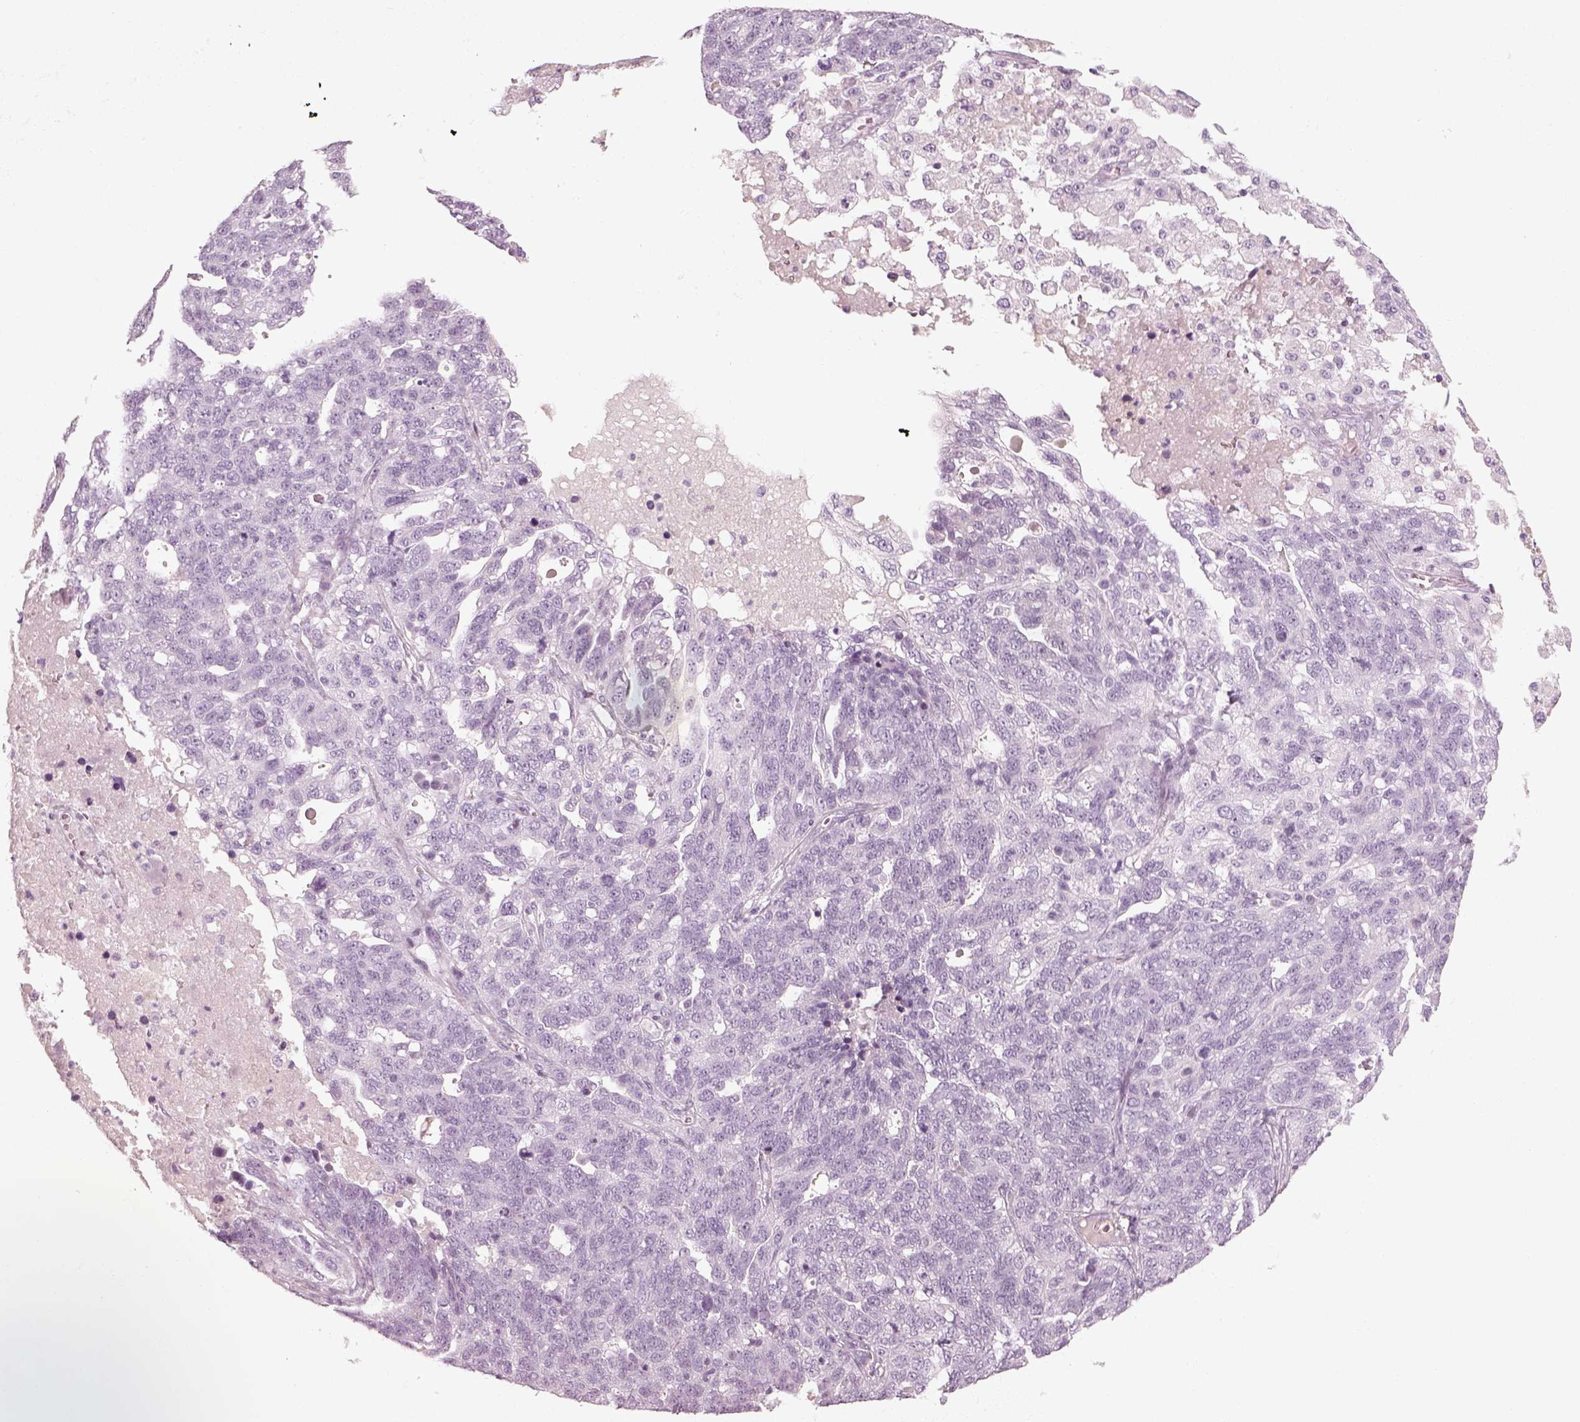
{"staining": {"intensity": "negative", "quantity": "none", "location": "none"}, "tissue": "ovarian cancer", "cell_type": "Tumor cells", "image_type": "cancer", "snomed": [{"axis": "morphology", "description": "Cystadenocarcinoma, serous, NOS"}, {"axis": "topography", "description": "Ovary"}], "caption": "There is no significant staining in tumor cells of ovarian cancer. Brightfield microscopy of immunohistochemistry (IHC) stained with DAB (brown) and hematoxylin (blue), captured at high magnification.", "gene": "GAS2L2", "patient": {"sex": "female", "age": 71}}